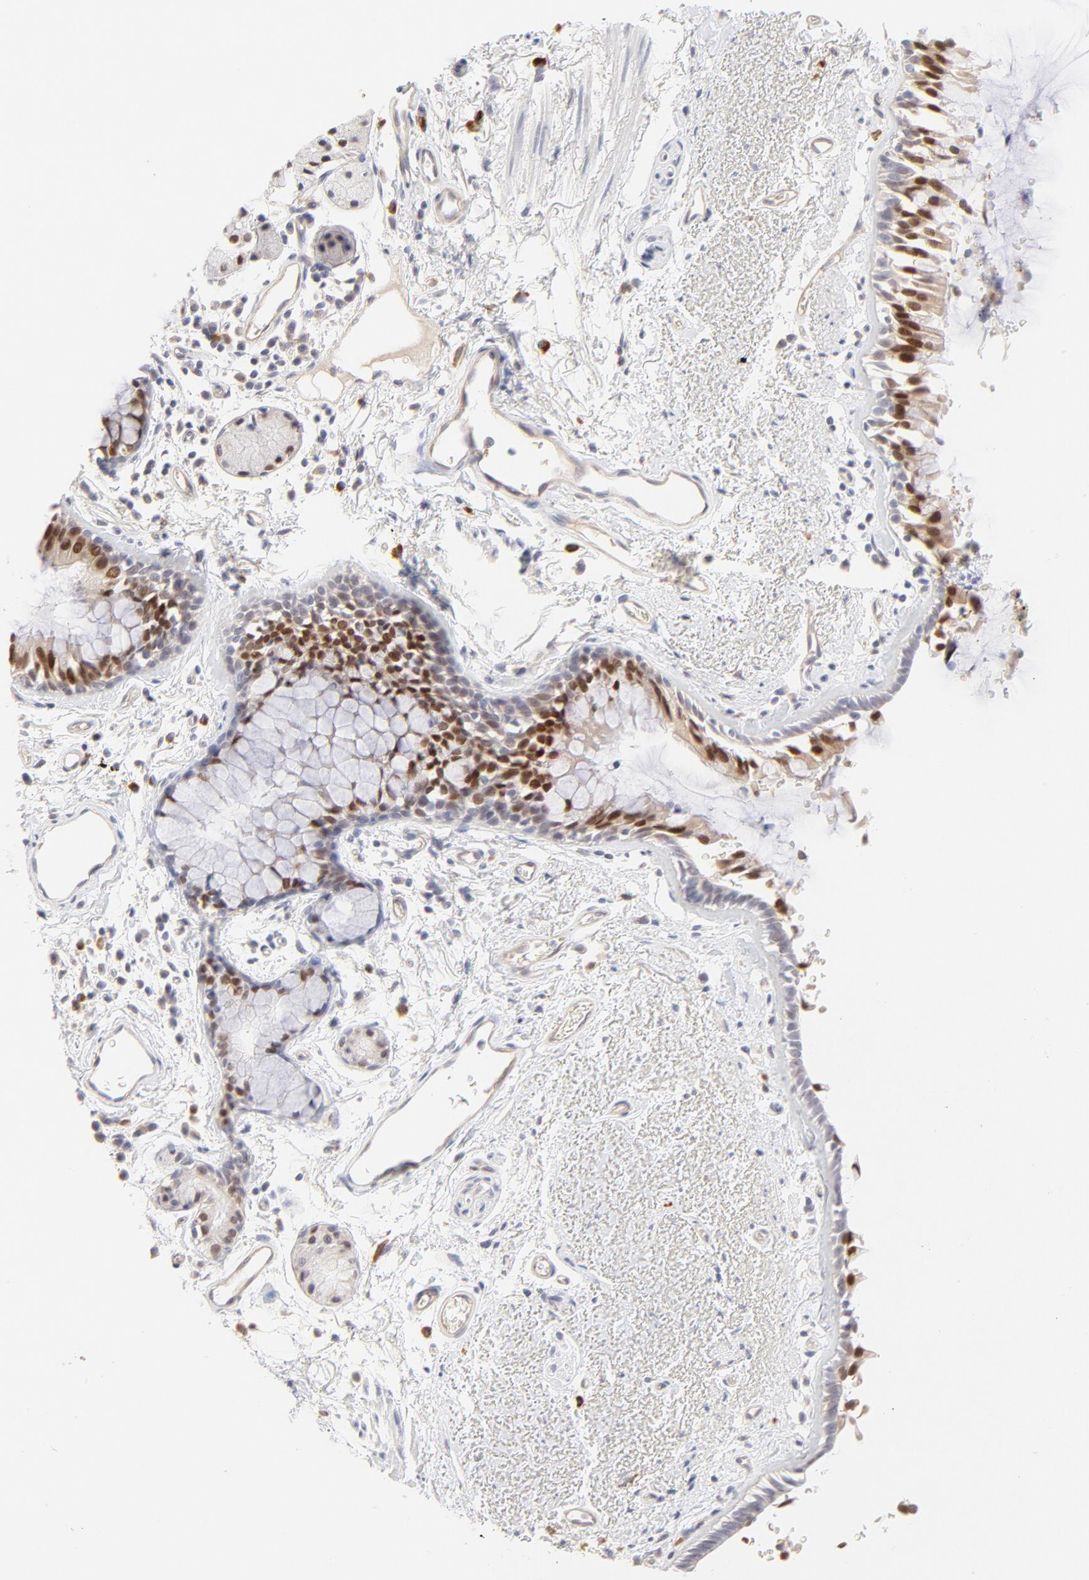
{"staining": {"intensity": "strong", "quantity": ">75%", "location": "nuclear"}, "tissue": "bronchus", "cell_type": "Respiratory epithelial cells", "image_type": "normal", "snomed": [{"axis": "morphology", "description": "Normal tissue, NOS"}, {"axis": "morphology", "description": "Adenocarcinoma, NOS"}, {"axis": "topography", "description": "Bronchus"}, {"axis": "topography", "description": "Lung"}], "caption": "Immunohistochemical staining of benign human bronchus demonstrates >75% levels of strong nuclear protein positivity in approximately >75% of respiratory epithelial cells.", "gene": "ELF3", "patient": {"sex": "male", "age": 71}}